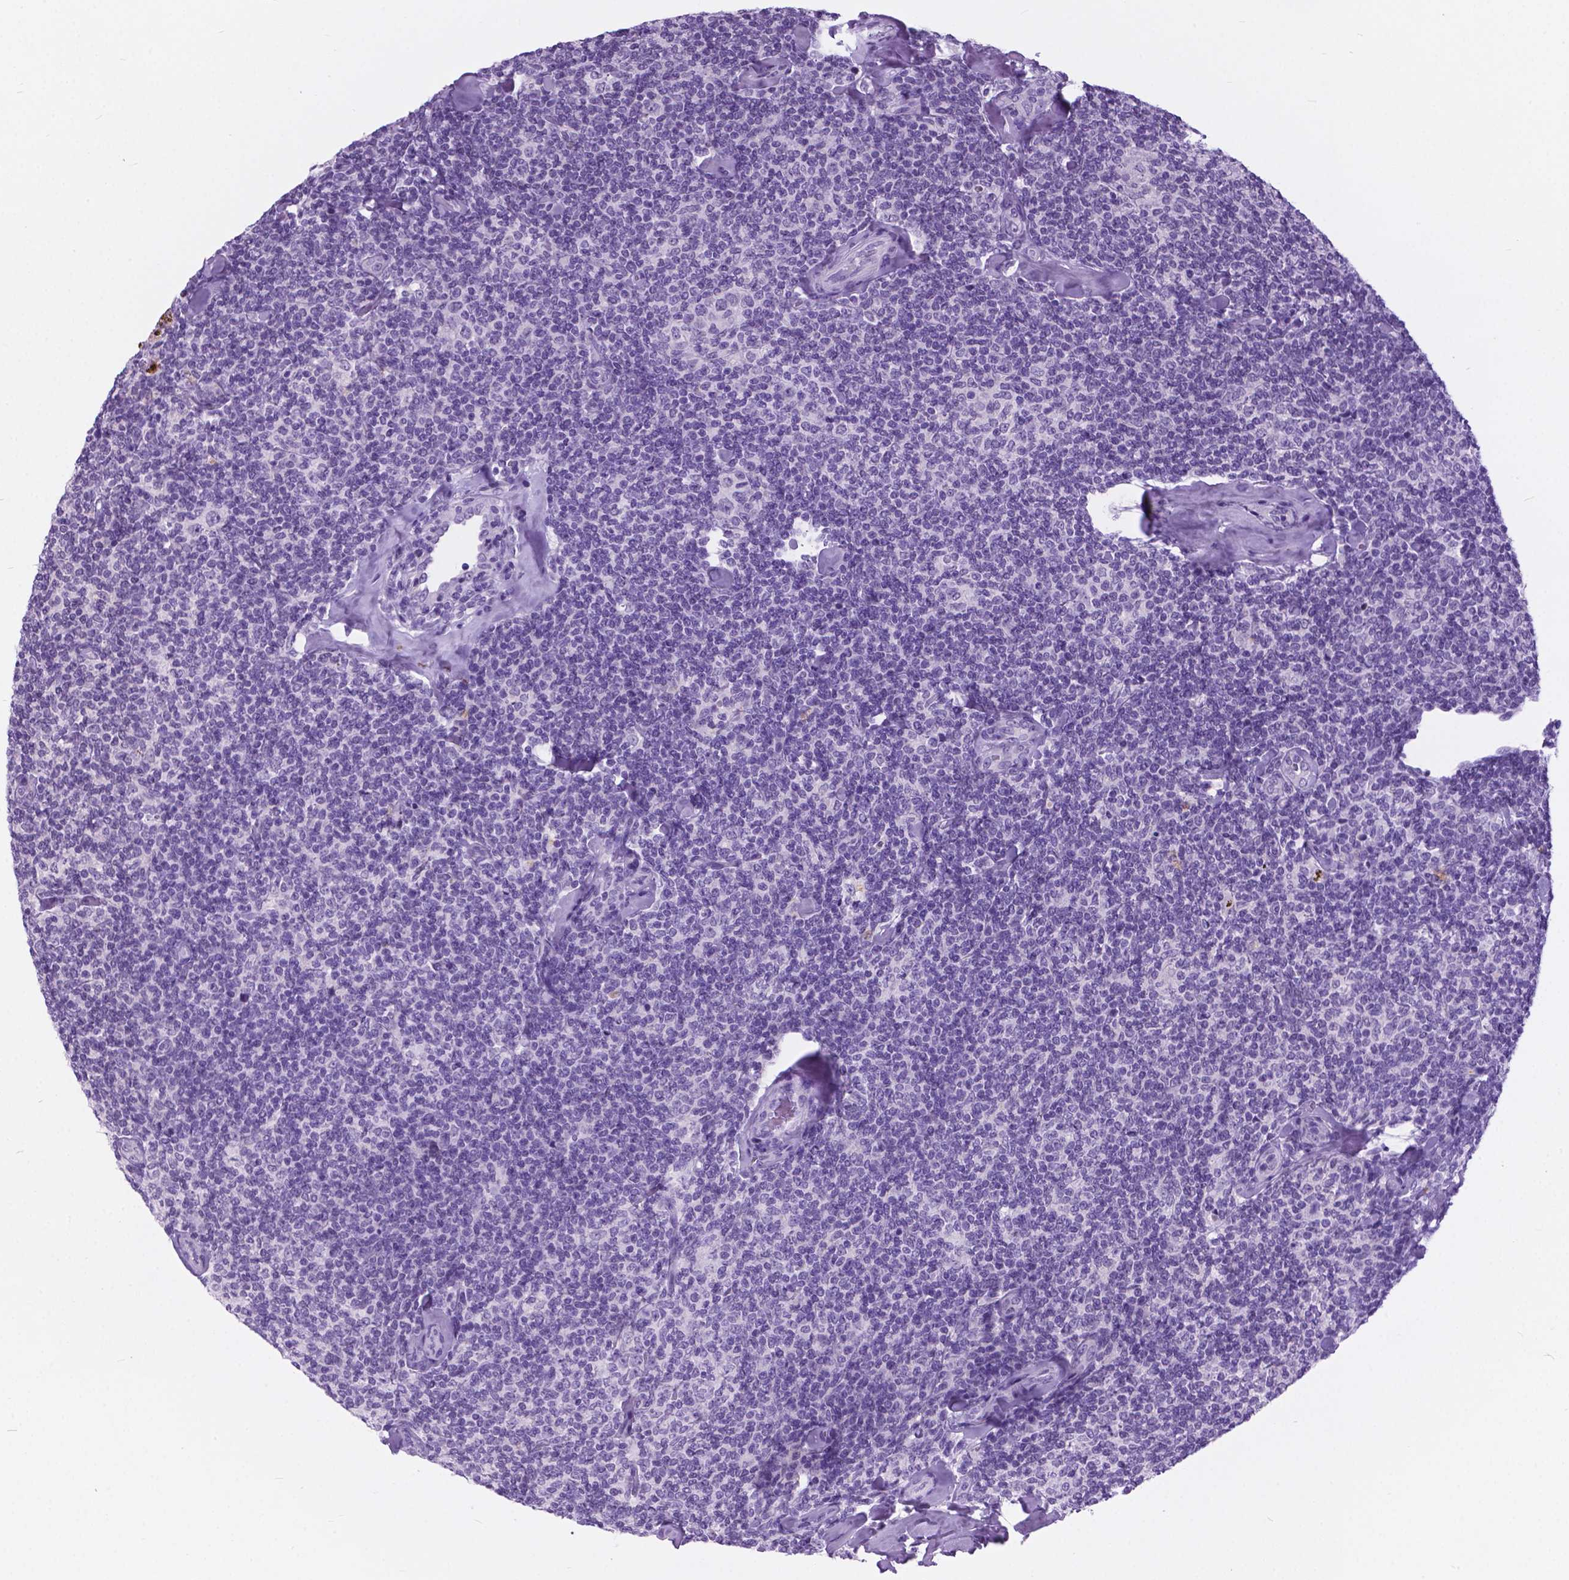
{"staining": {"intensity": "negative", "quantity": "none", "location": "none"}, "tissue": "lymphoma", "cell_type": "Tumor cells", "image_type": "cancer", "snomed": [{"axis": "morphology", "description": "Malignant lymphoma, non-Hodgkin's type, Low grade"}, {"axis": "topography", "description": "Lymph node"}], "caption": "Protein analysis of low-grade malignant lymphoma, non-Hodgkin's type displays no significant expression in tumor cells.", "gene": "ARMS2", "patient": {"sex": "female", "age": 56}}